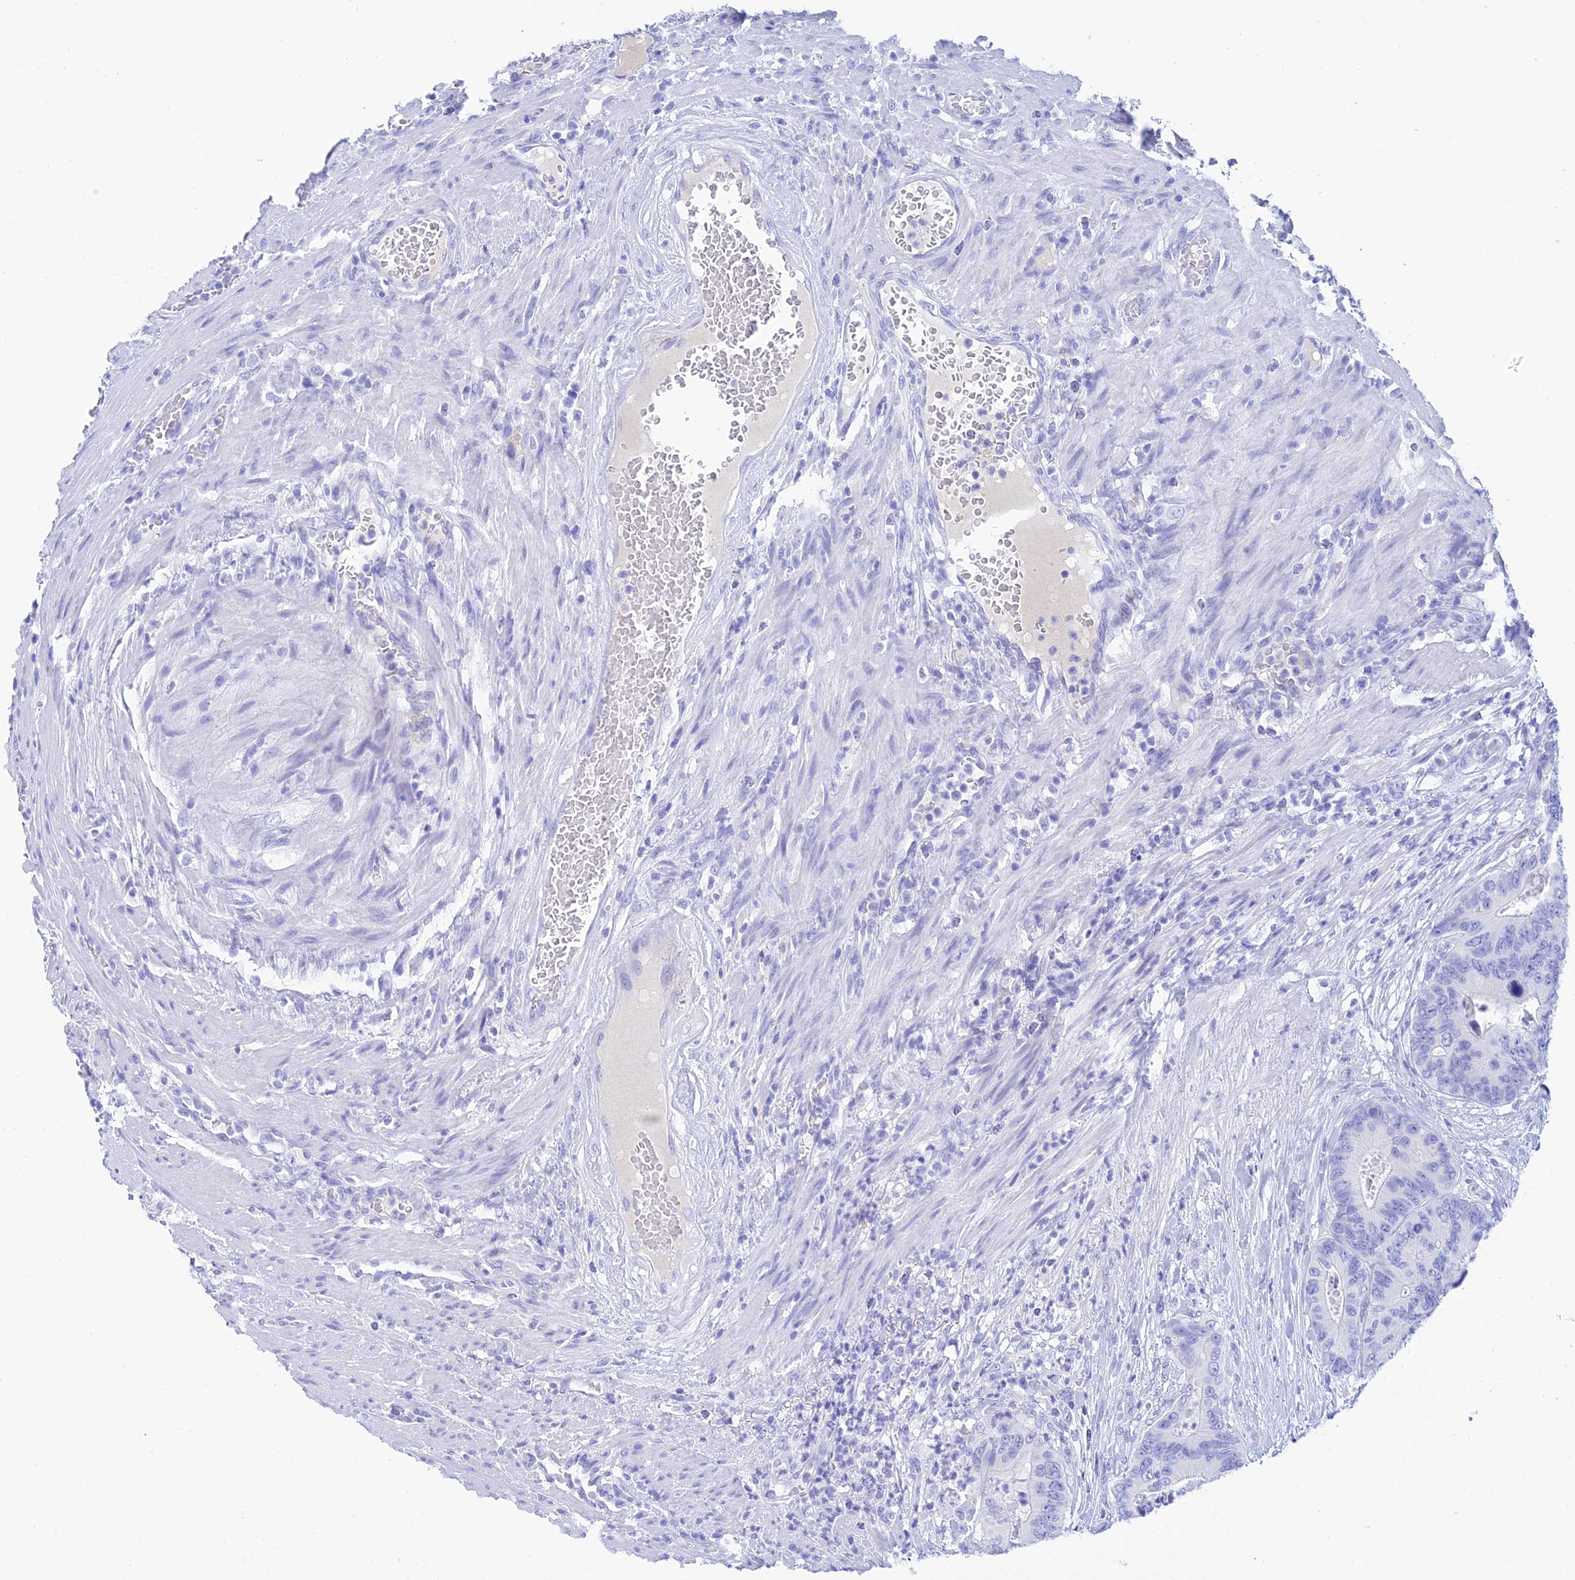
{"staining": {"intensity": "negative", "quantity": "none", "location": "none"}, "tissue": "colorectal cancer", "cell_type": "Tumor cells", "image_type": "cancer", "snomed": [{"axis": "morphology", "description": "Adenocarcinoma, NOS"}, {"axis": "topography", "description": "Colon"}], "caption": "DAB immunohistochemical staining of colorectal adenocarcinoma shows no significant staining in tumor cells.", "gene": "REG1A", "patient": {"sex": "male", "age": 84}}